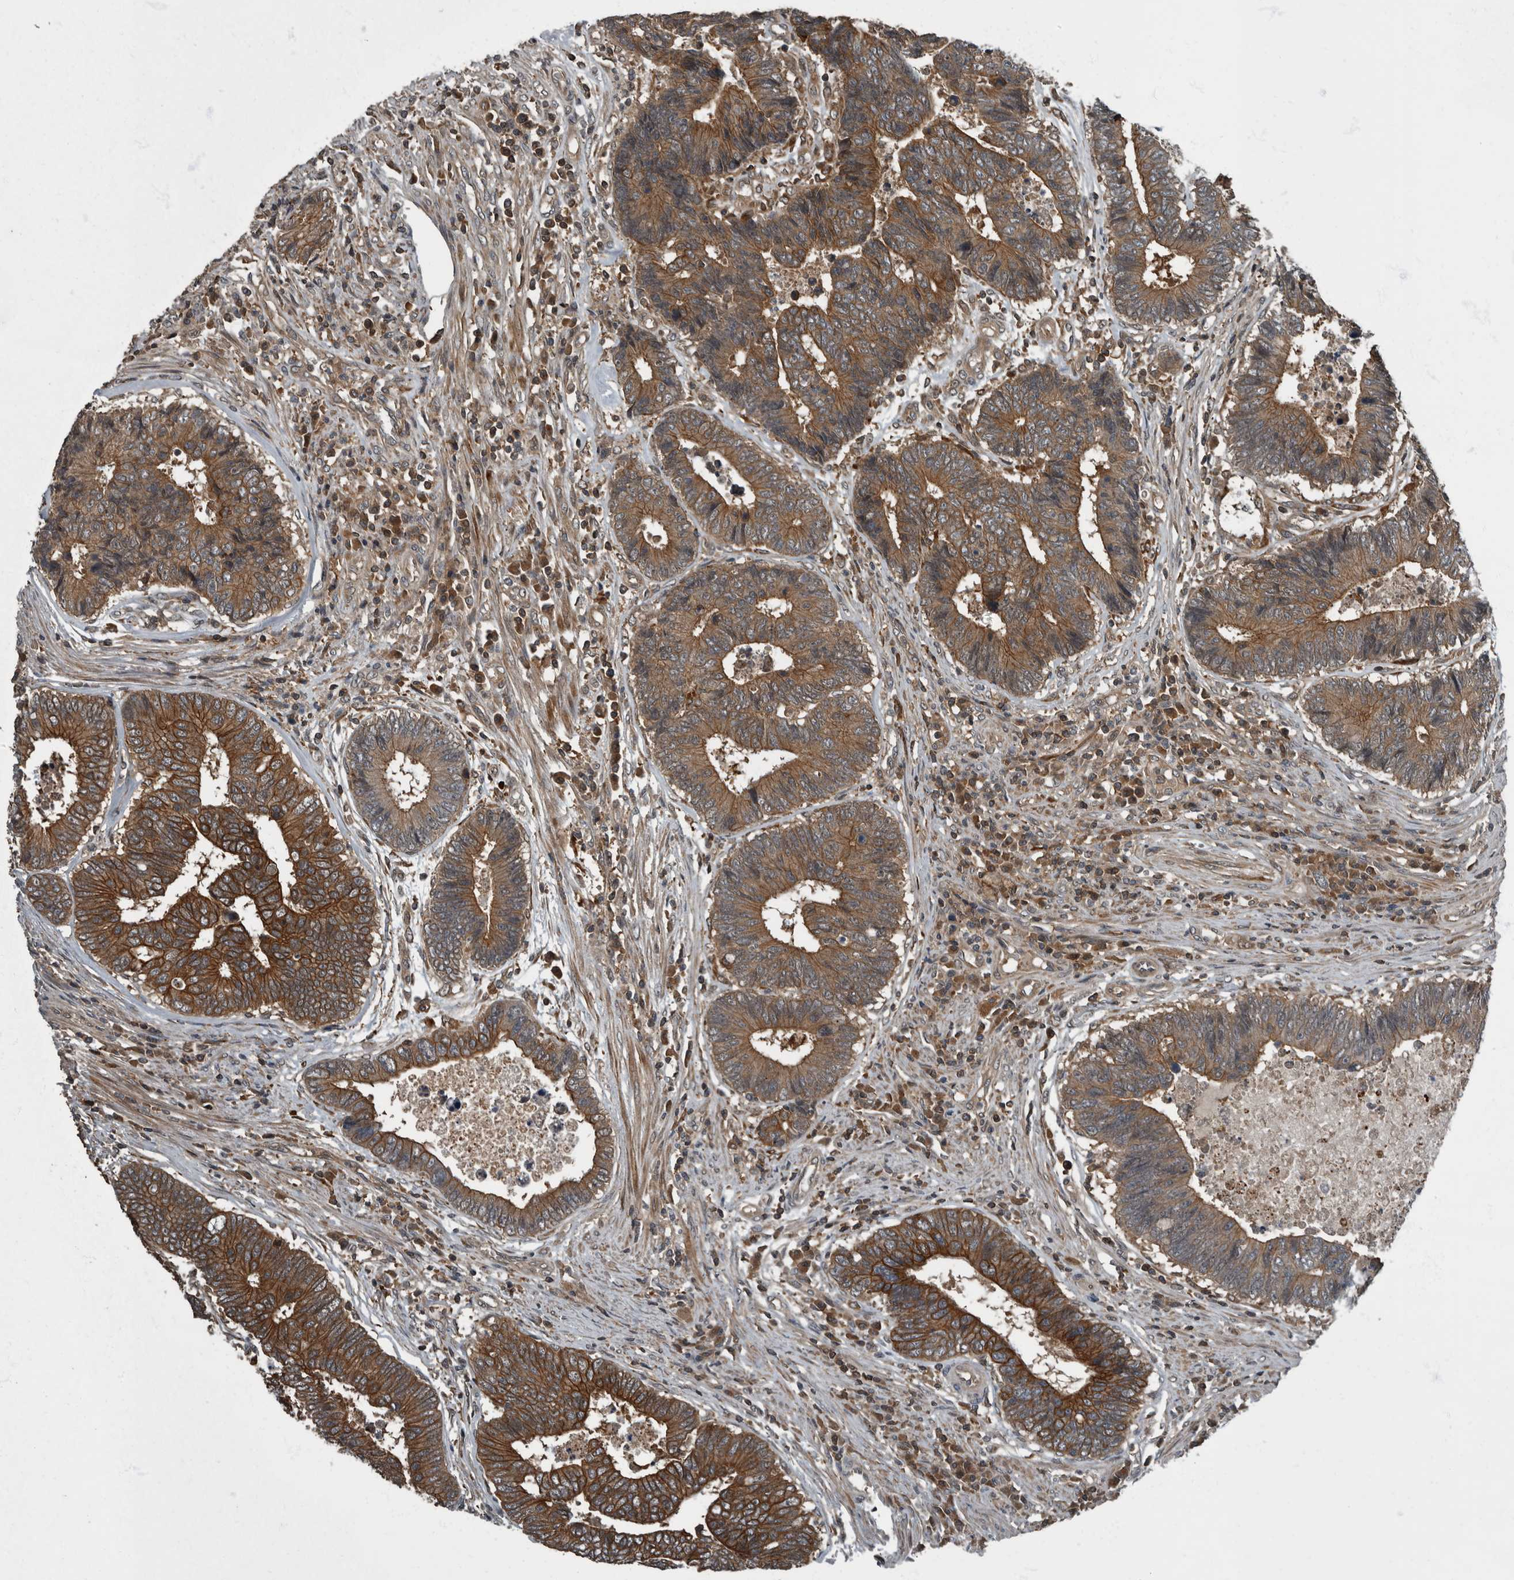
{"staining": {"intensity": "strong", "quantity": "25%-75%", "location": "cytoplasmic/membranous"}, "tissue": "colorectal cancer", "cell_type": "Tumor cells", "image_type": "cancer", "snomed": [{"axis": "morphology", "description": "Adenocarcinoma, NOS"}, {"axis": "topography", "description": "Rectum"}], "caption": "Colorectal adenocarcinoma was stained to show a protein in brown. There is high levels of strong cytoplasmic/membranous staining in approximately 25%-75% of tumor cells.", "gene": "RABGGTB", "patient": {"sex": "male", "age": 84}}